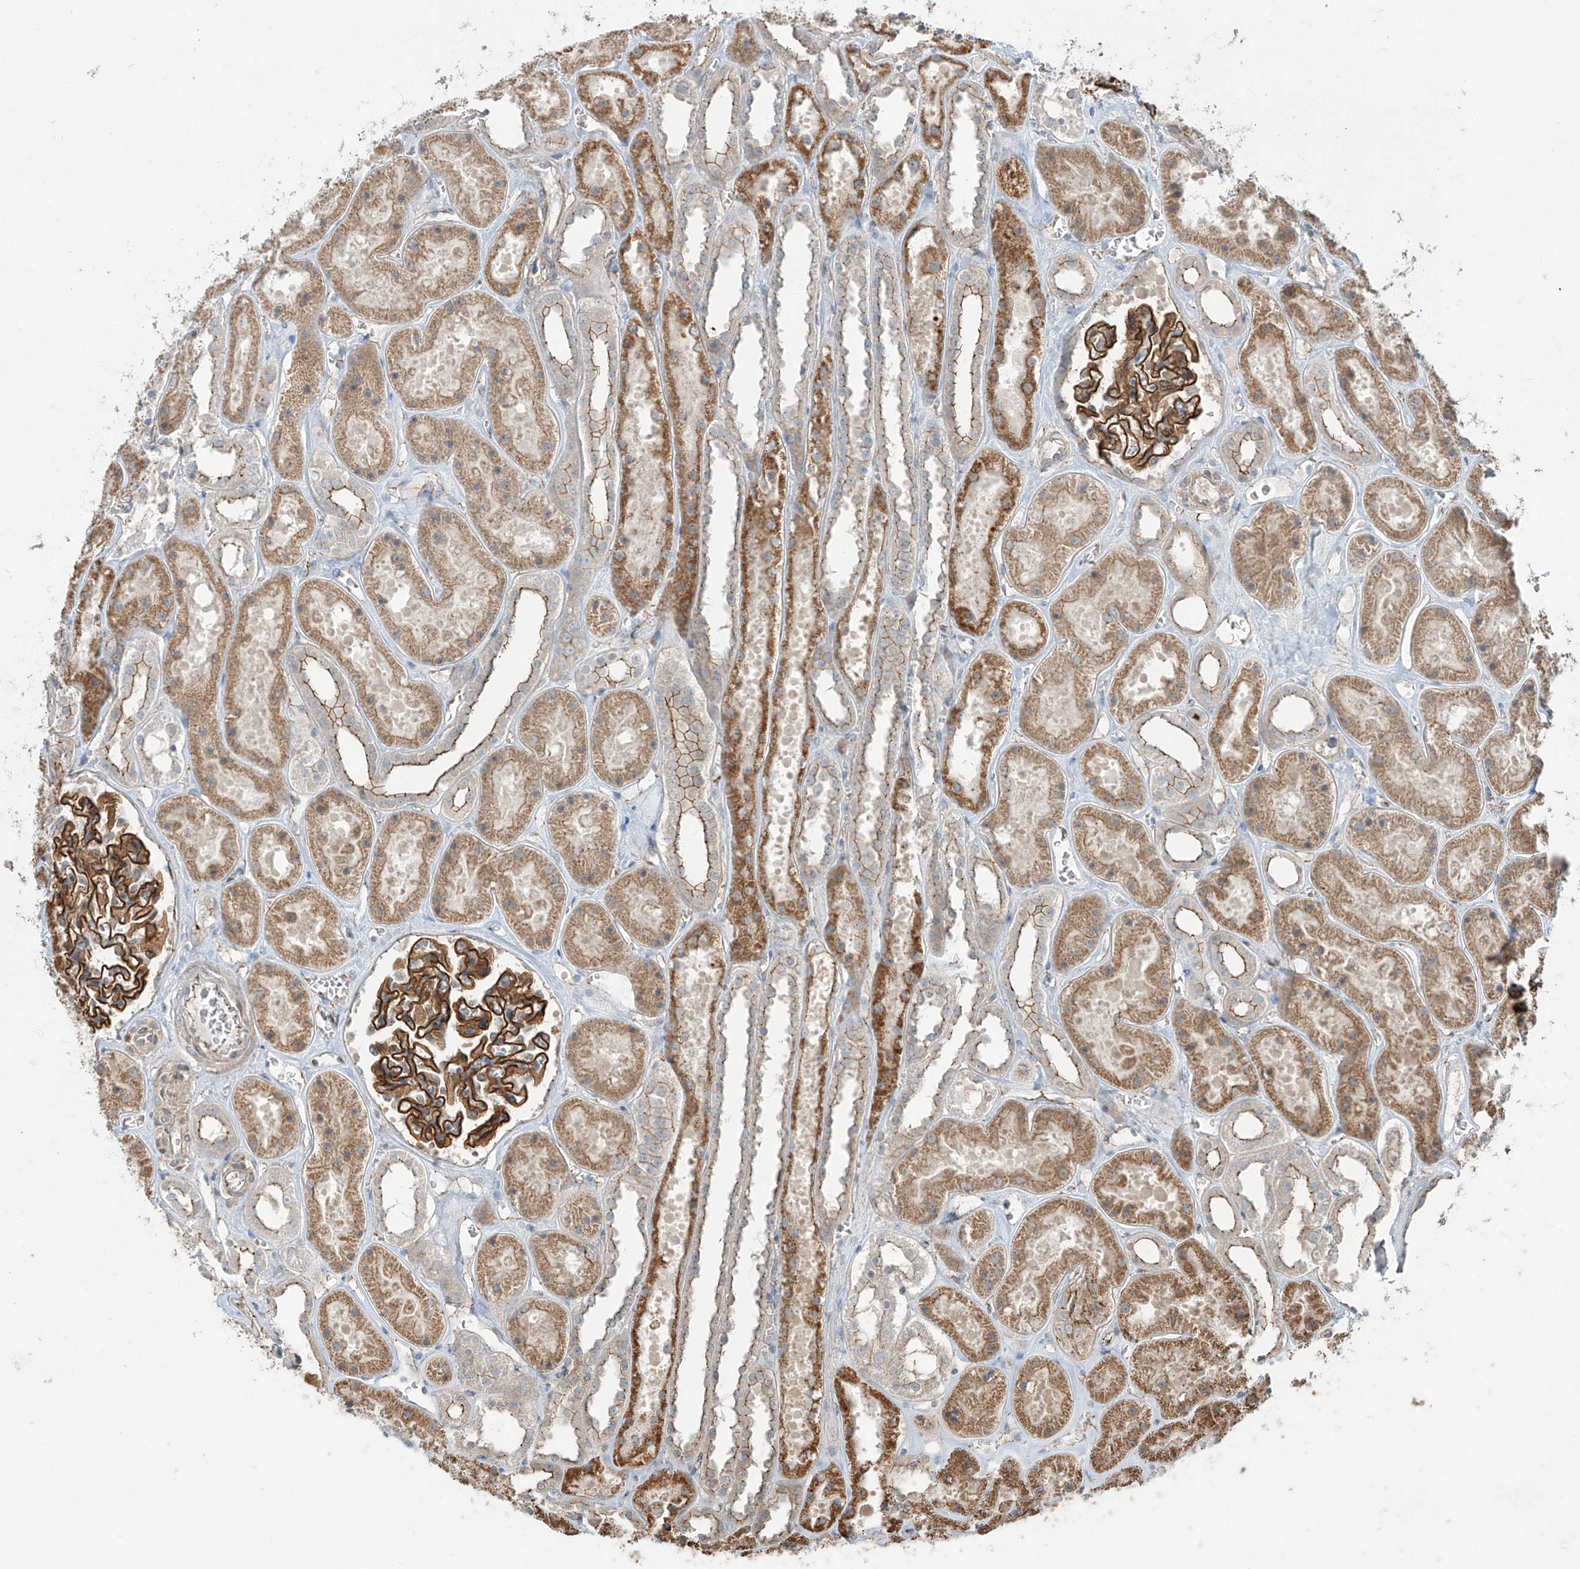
{"staining": {"intensity": "strong", "quantity": ">75%", "location": "cytoplasmic/membranous"}, "tissue": "kidney", "cell_type": "Cells in glomeruli", "image_type": "normal", "snomed": [{"axis": "morphology", "description": "Normal tissue, NOS"}, {"axis": "topography", "description": "Kidney"}], "caption": "Protein analysis of benign kidney displays strong cytoplasmic/membranous staining in approximately >75% of cells in glomeruli. (DAB IHC with brightfield microscopy, high magnification).", "gene": "ZNF16", "patient": {"sex": "female", "age": 41}}